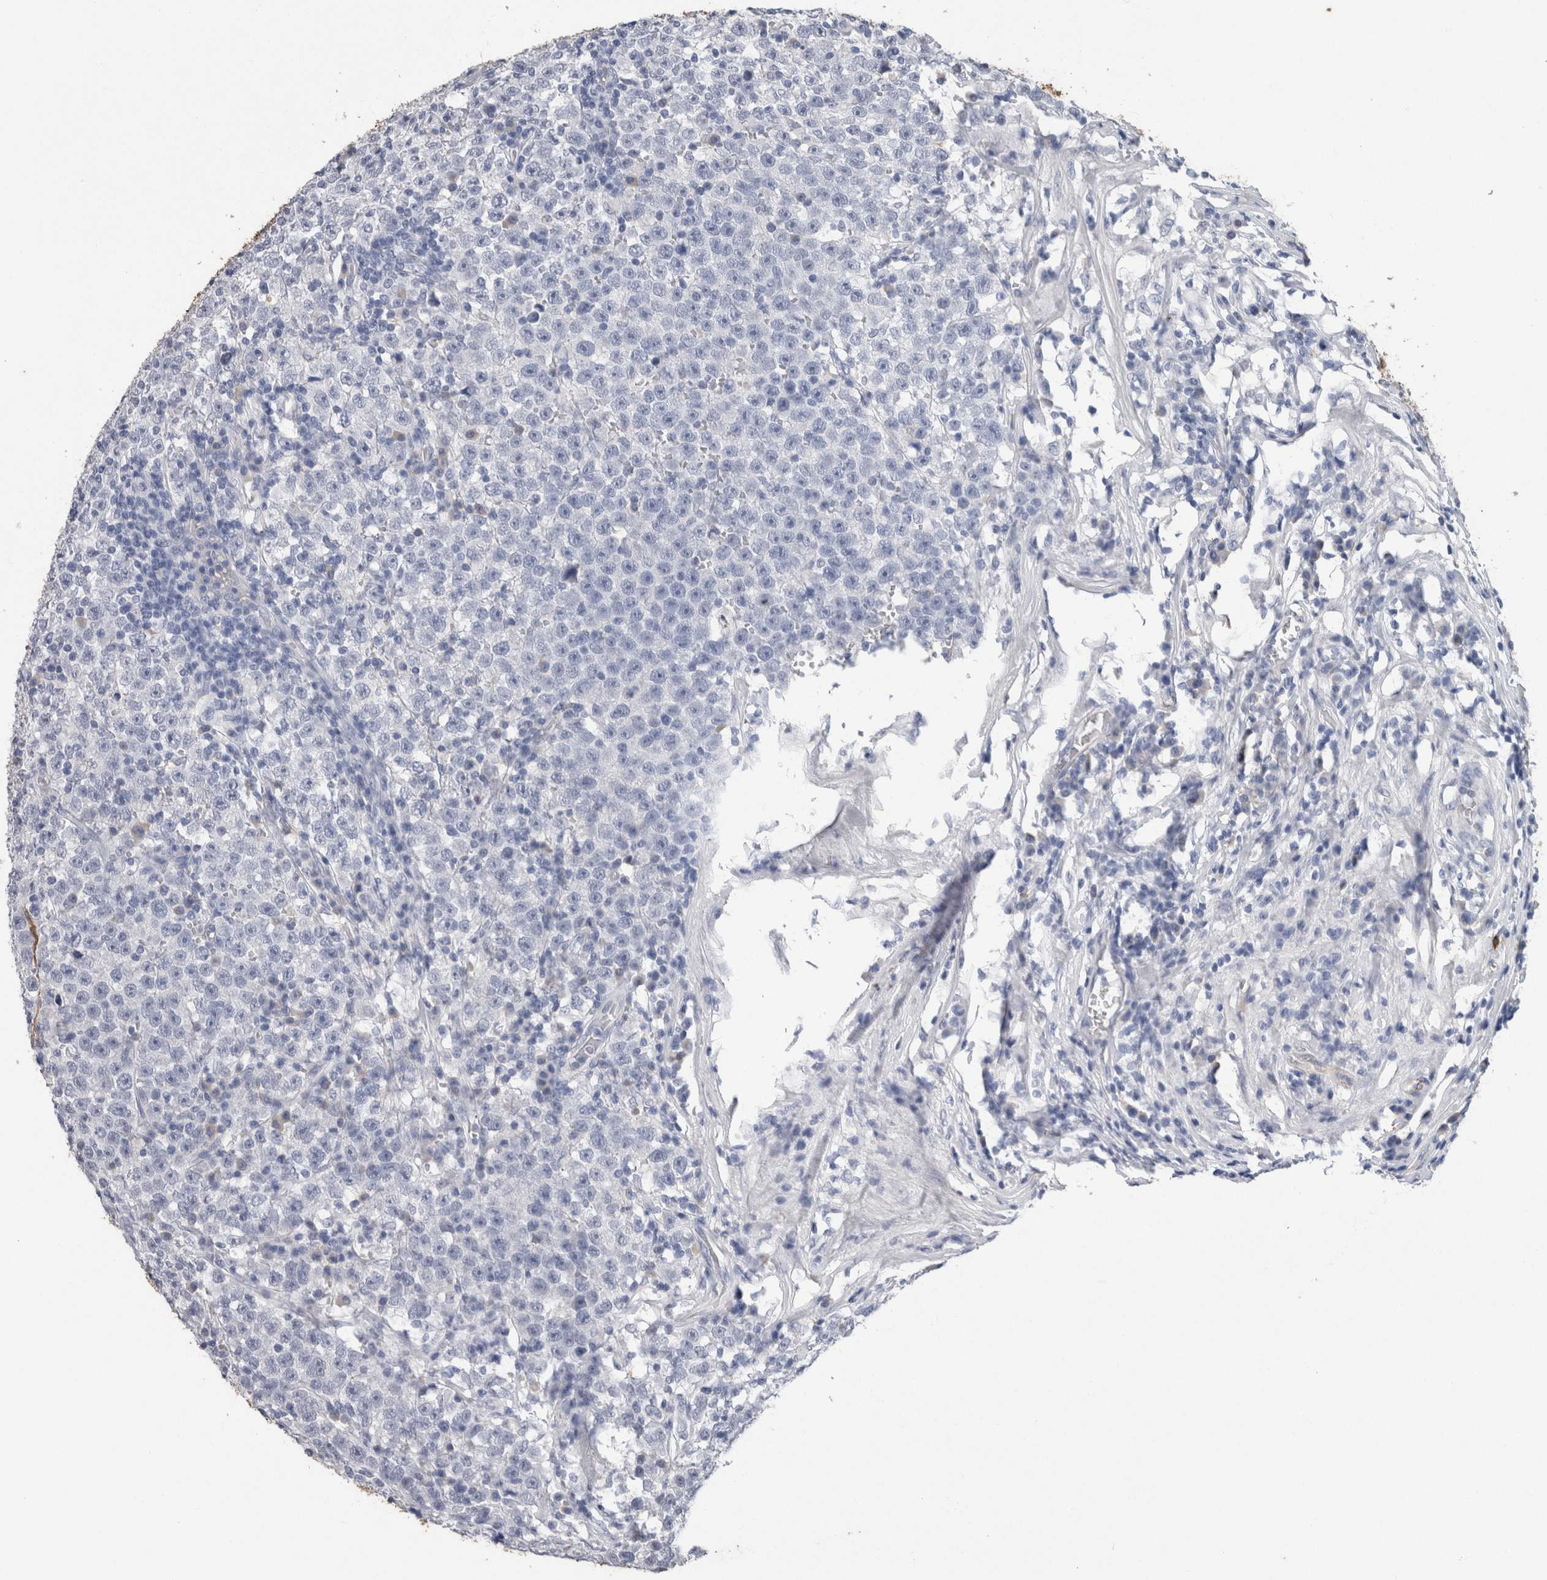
{"staining": {"intensity": "negative", "quantity": "none", "location": "none"}, "tissue": "testis cancer", "cell_type": "Tumor cells", "image_type": "cancer", "snomed": [{"axis": "morphology", "description": "Seminoma, NOS"}, {"axis": "topography", "description": "Testis"}], "caption": "IHC of testis cancer (seminoma) shows no staining in tumor cells.", "gene": "FABP4", "patient": {"sex": "male", "age": 43}}